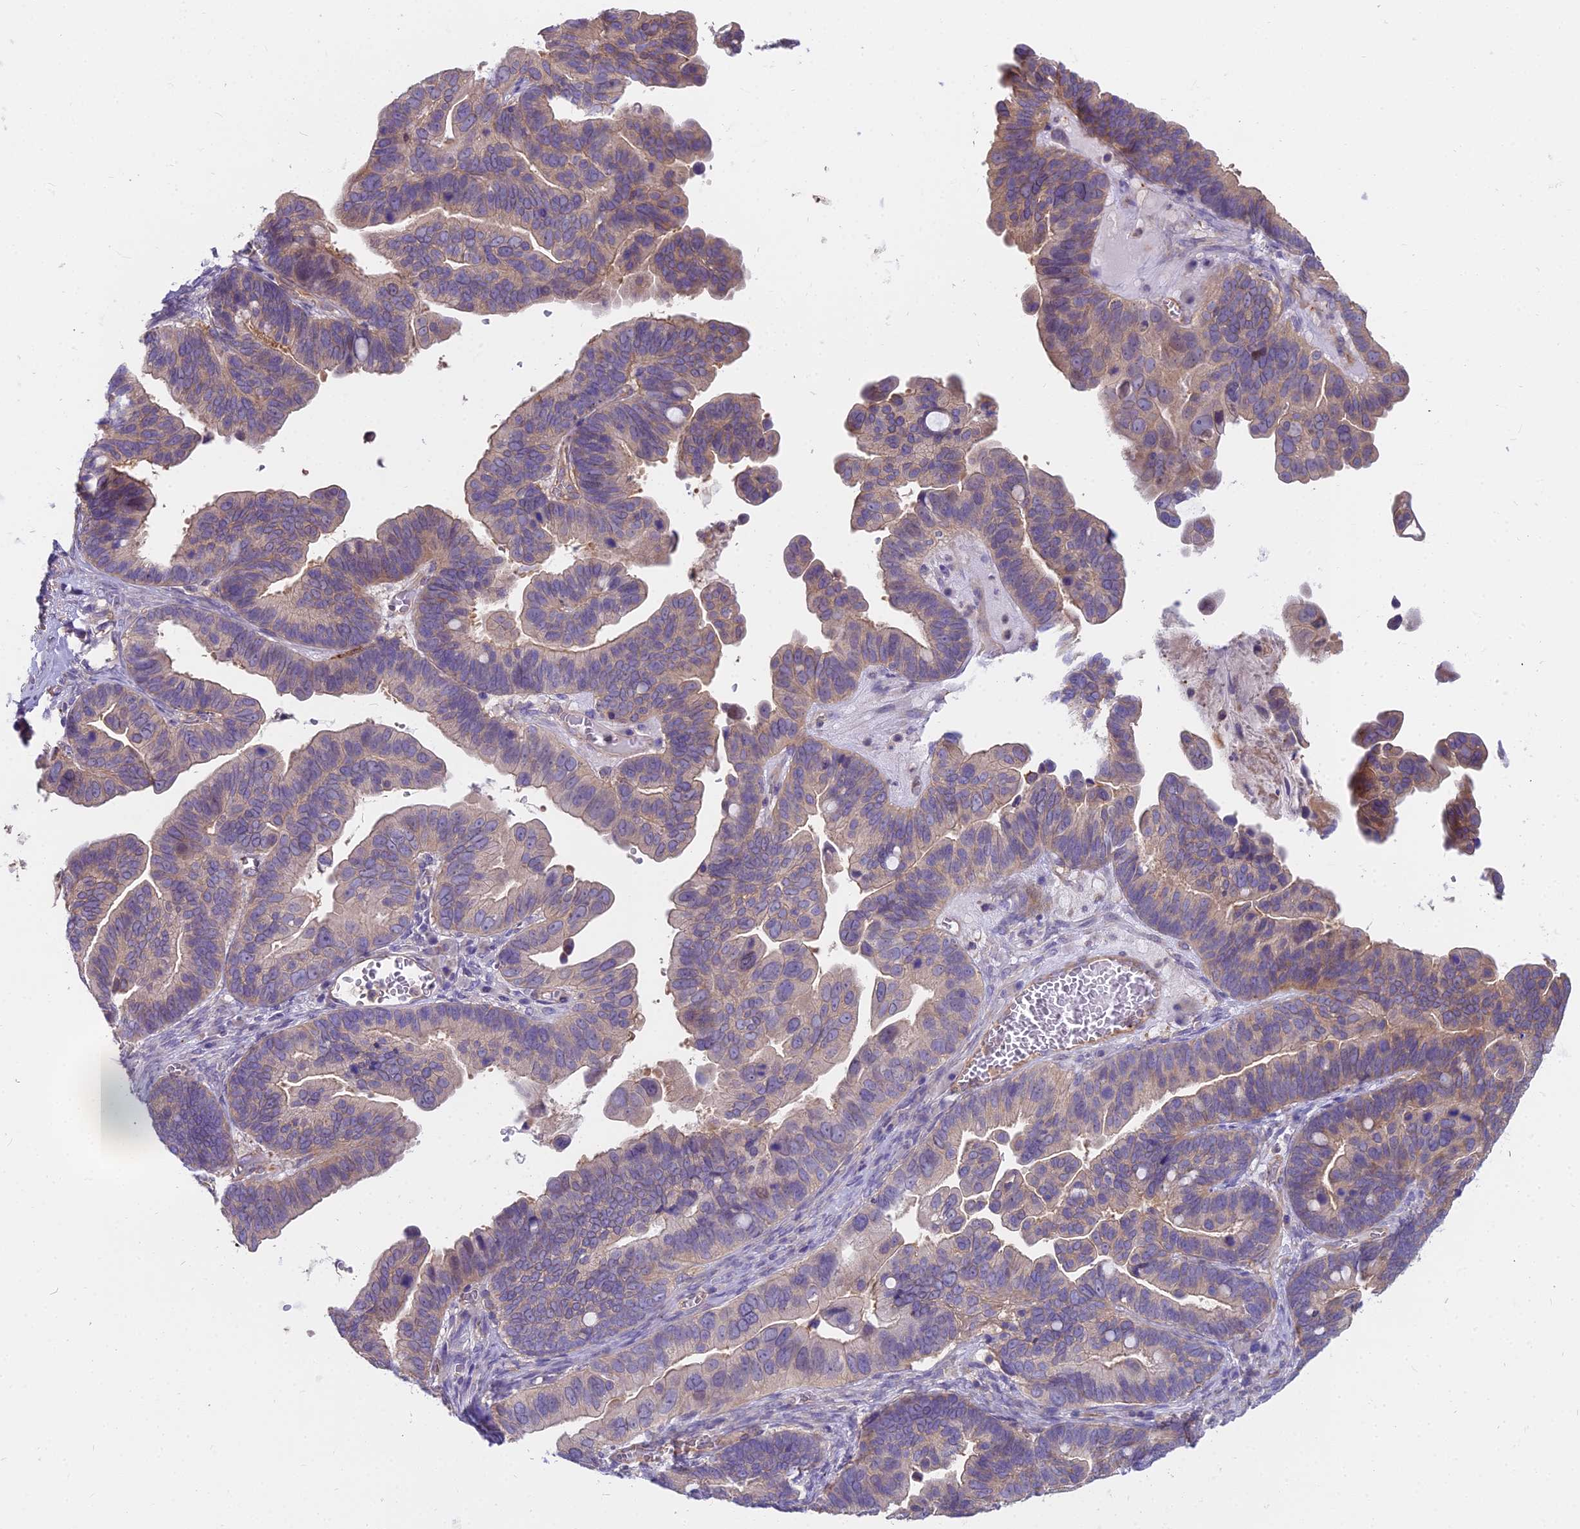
{"staining": {"intensity": "moderate", "quantity": ">75%", "location": "cytoplasmic/membranous"}, "tissue": "ovarian cancer", "cell_type": "Tumor cells", "image_type": "cancer", "snomed": [{"axis": "morphology", "description": "Cystadenocarcinoma, serous, NOS"}, {"axis": "topography", "description": "Ovary"}], "caption": "This is an image of immunohistochemistry staining of ovarian cancer, which shows moderate positivity in the cytoplasmic/membranous of tumor cells.", "gene": "HLA-DOA", "patient": {"sex": "female", "age": 56}}